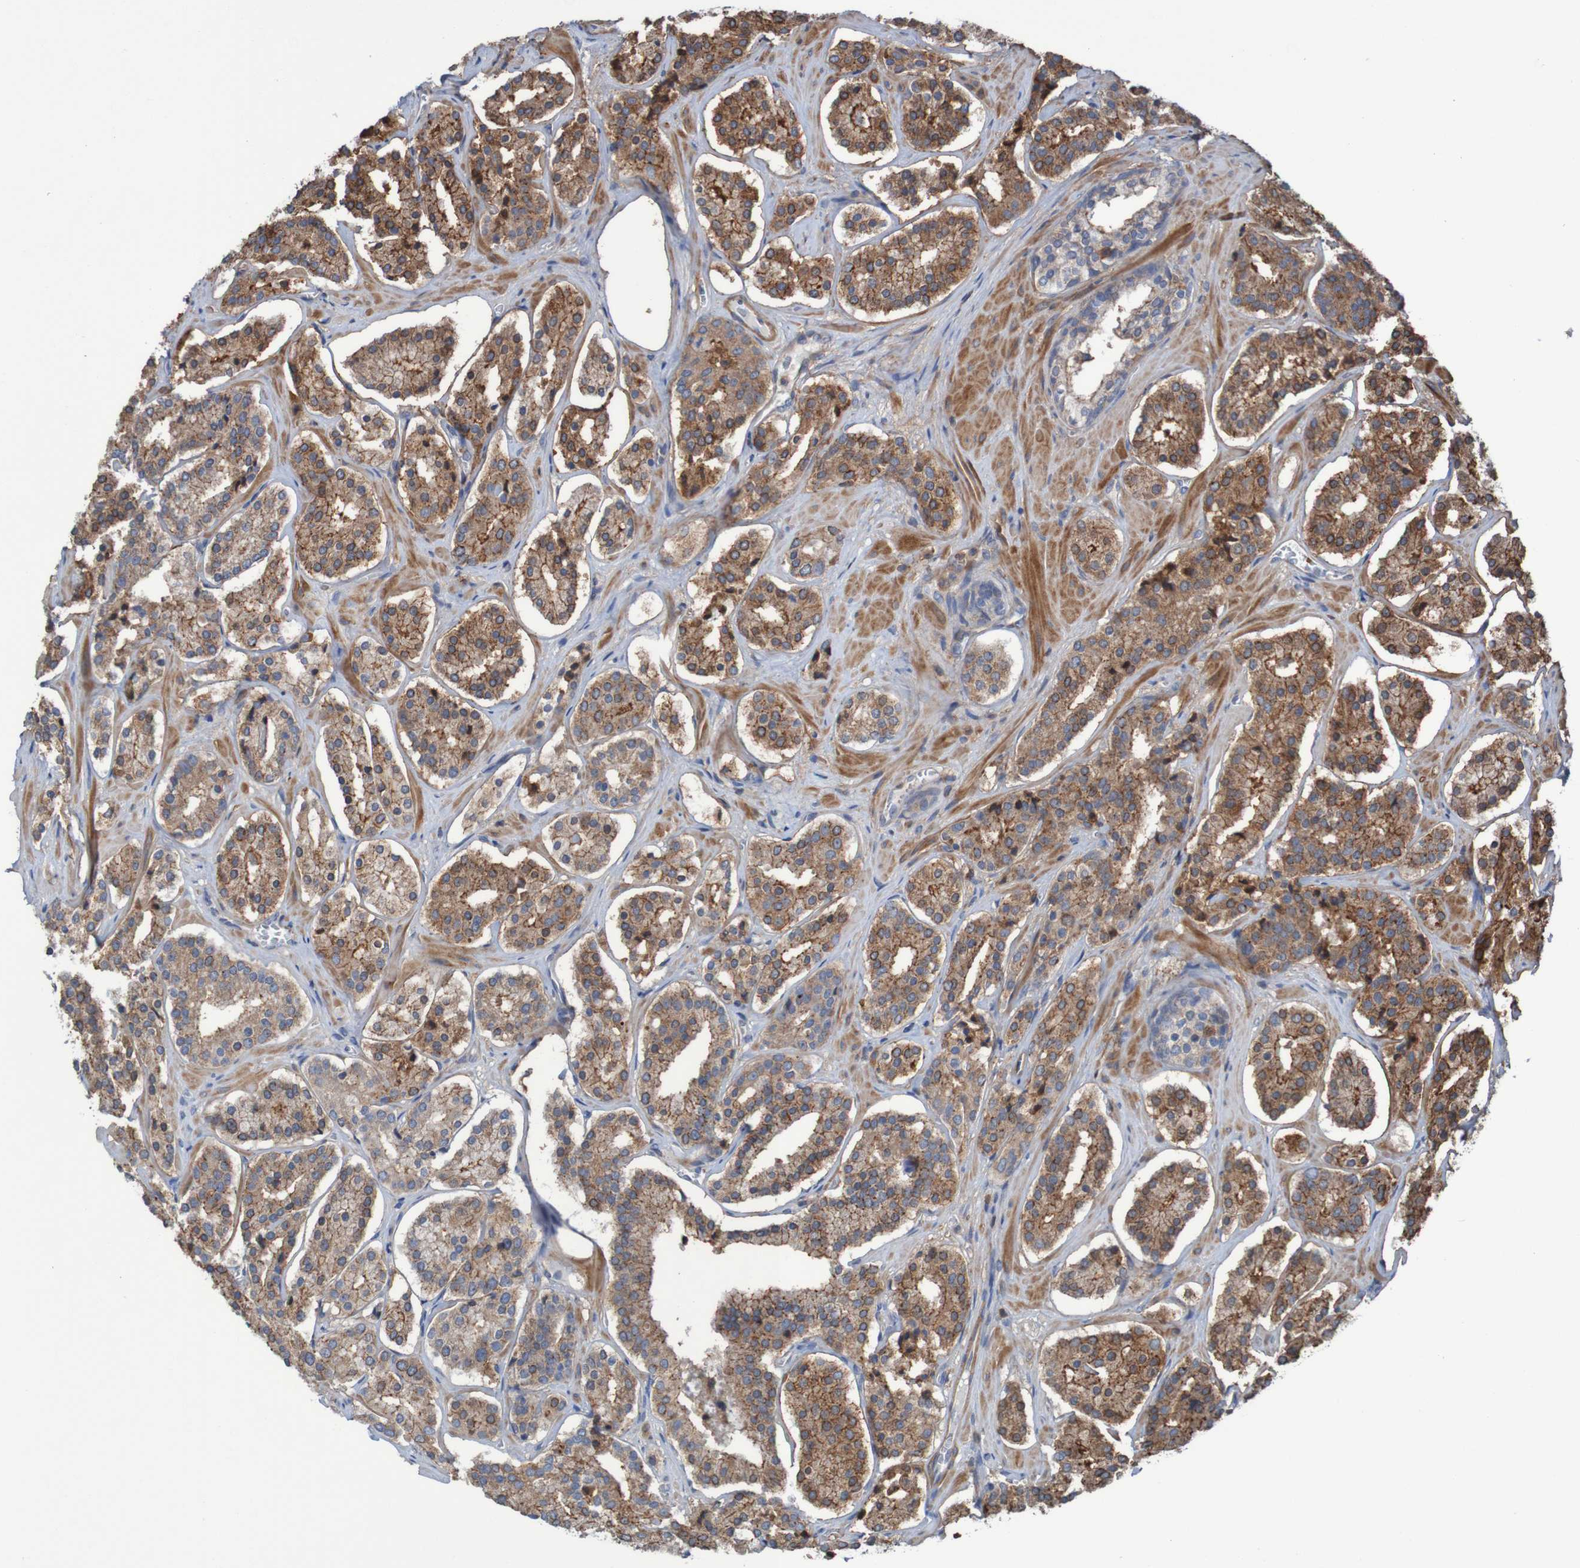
{"staining": {"intensity": "moderate", "quantity": ">75%", "location": "cytoplasmic/membranous"}, "tissue": "prostate cancer", "cell_type": "Tumor cells", "image_type": "cancer", "snomed": [{"axis": "morphology", "description": "Adenocarcinoma, High grade"}, {"axis": "topography", "description": "Prostate"}], "caption": "This is an image of immunohistochemistry (IHC) staining of prostate adenocarcinoma (high-grade), which shows moderate positivity in the cytoplasmic/membranous of tumor cells.", "gene": "PDGFB", "patient": {"sex": "male", "age": 60}}